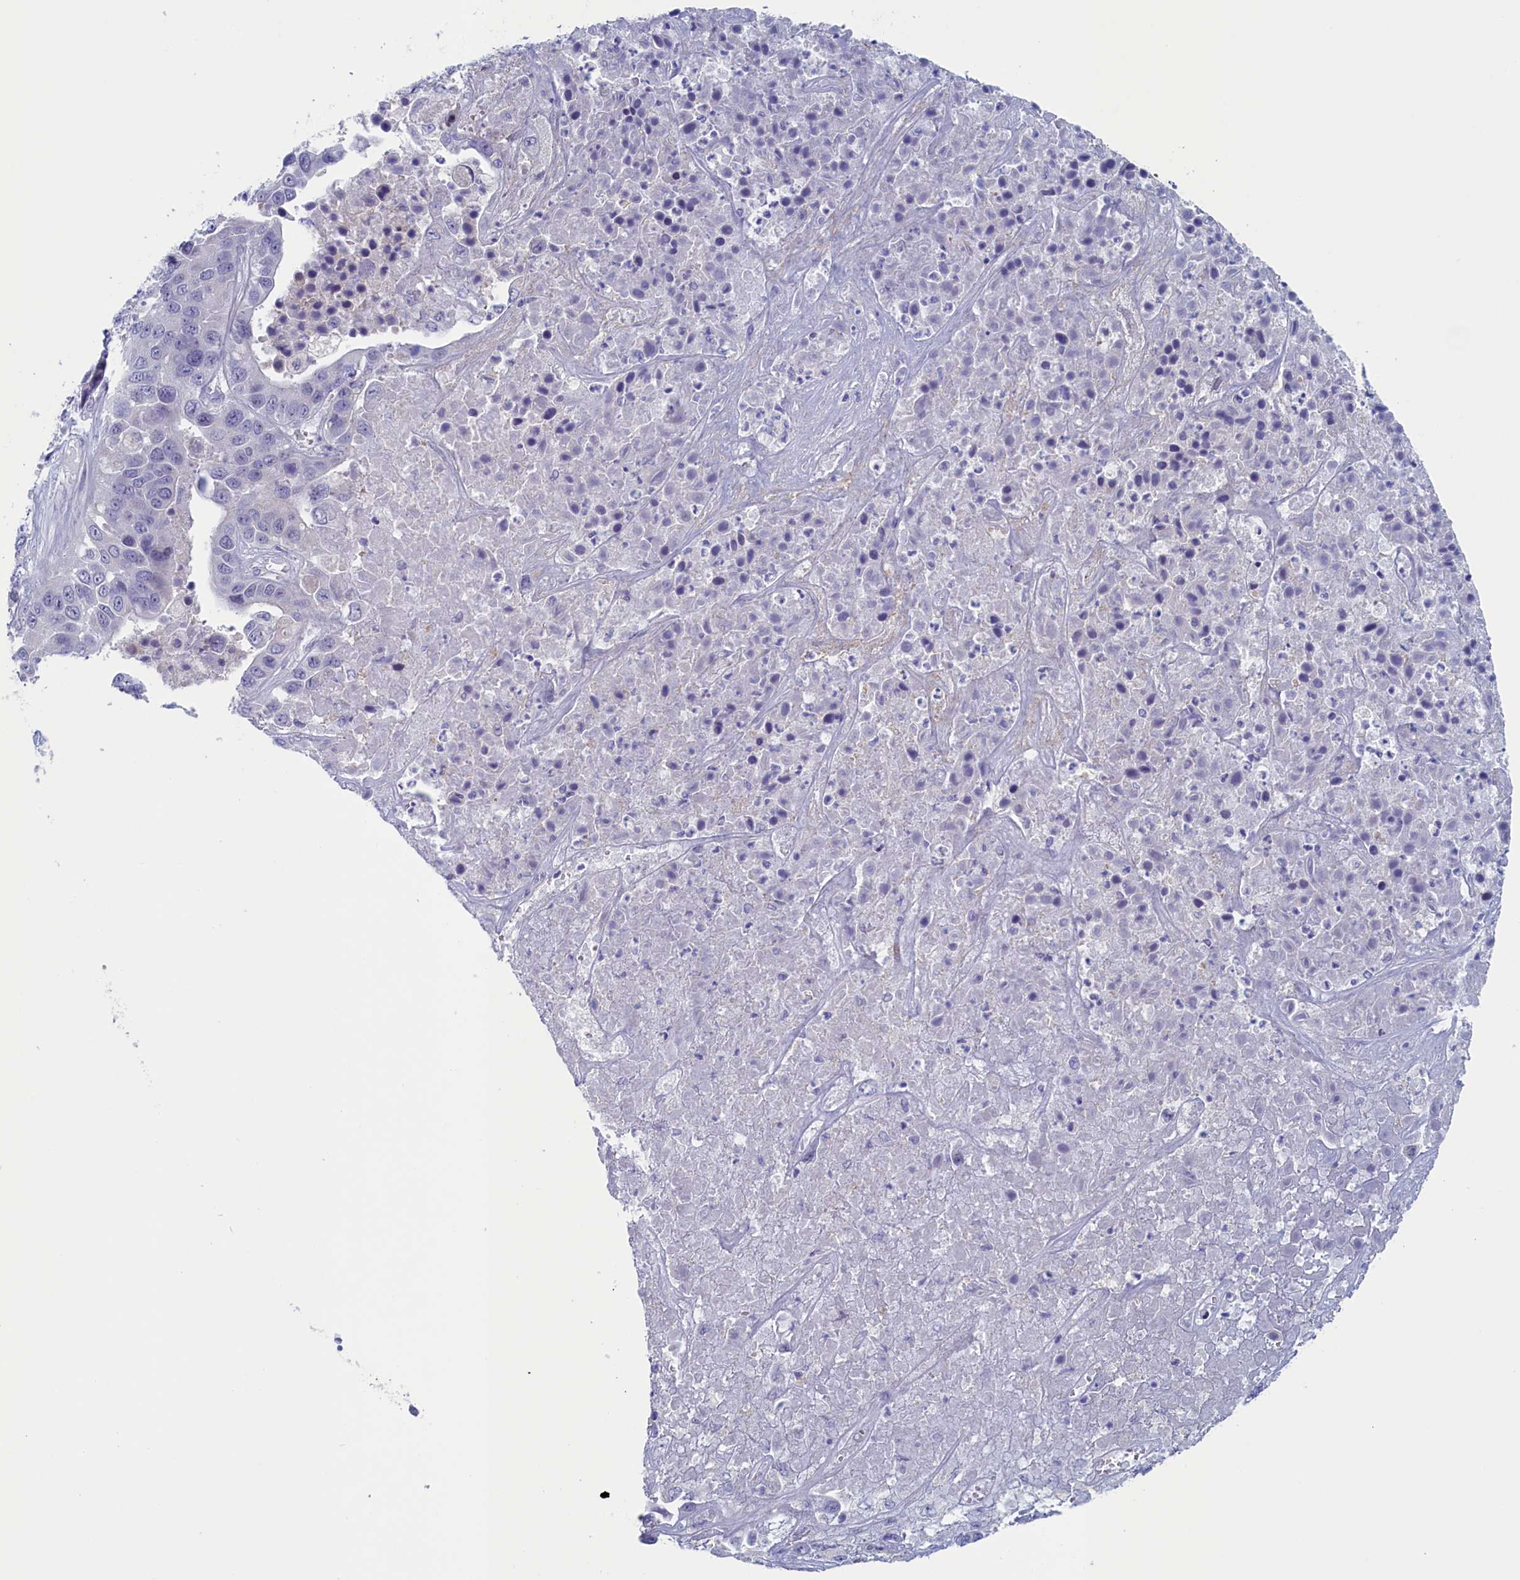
{"staining": {"intensity": "negative", "quantity": "none", "location": "none"}, "tissue": "liver cancer", "cell_type": "Tumor cells", "image_type": "cancer", "snomed": [{"axis": "morphology", "description": "Cholangiocarcinoma"}, {"axis": "topography", "description": "Liver"}], "caption": "Tumor cells show no significant protein expression in liver cancer (cholangiocarcinoma).", "gene": "WDR76", "patient": {"sex": "female", "age": 52}}